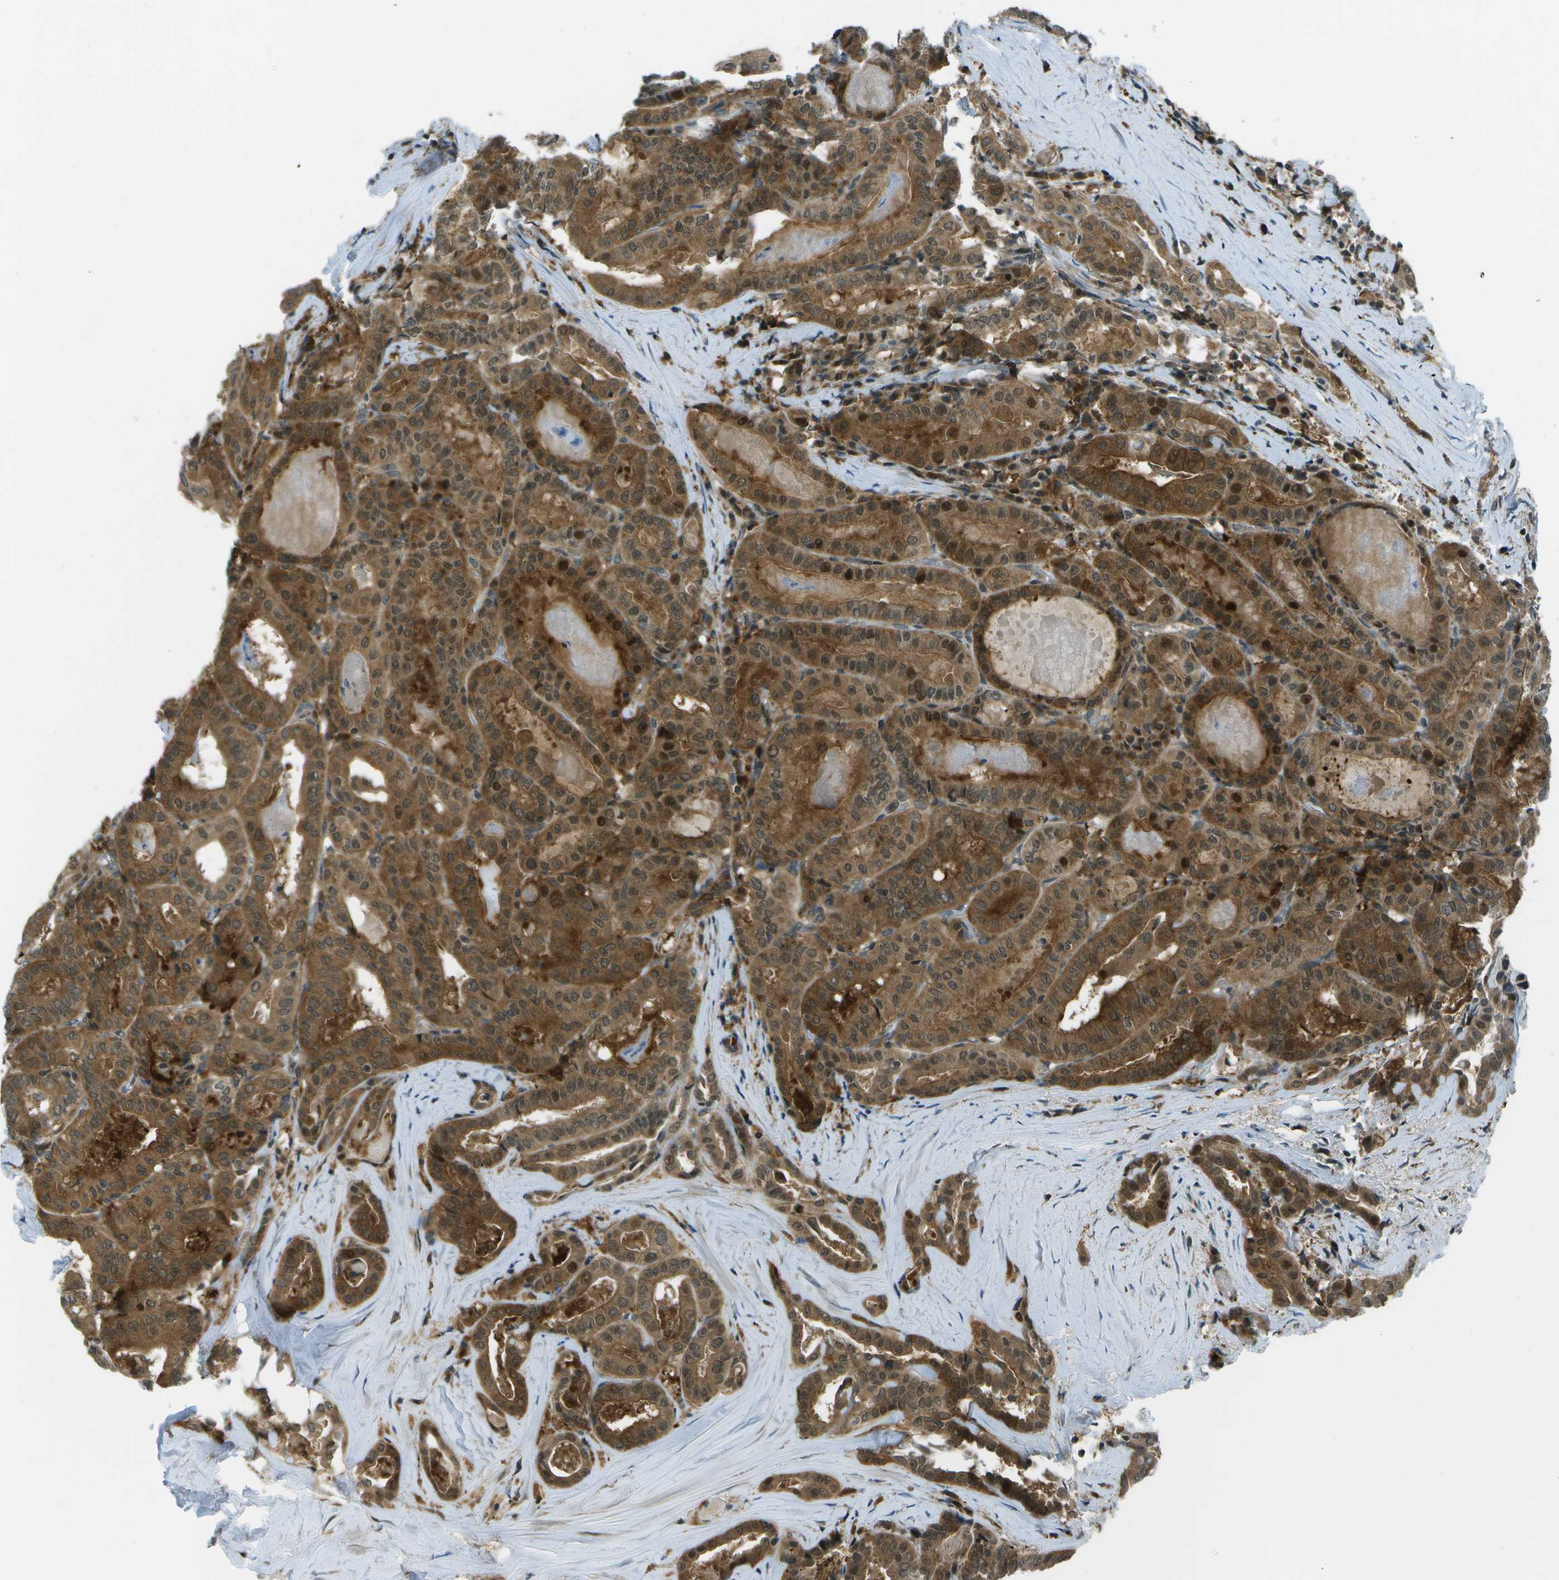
{"staining": {"intensity": "strong", "quantity": ">75%", "location": "cytoplasmic/membranous"}, "tissue": "thyroid cancer", "cell_type": "Tumor cells", "image_type": "cancer", "snomed": [{"axis": "morphology", "description": "Papillary adenocarcinoma, NOS"}, {"axis": "topography", "description": "Thyroid gland"}], "caption": "Strong cytoplasmic/membranous positivity for a protein is seen in approximately >75% of tumor cells of thyroid papillary adenocarcinoma using IHC.", "gene": "TMEM19", "patient": {"sex": "female", "age": 42}}